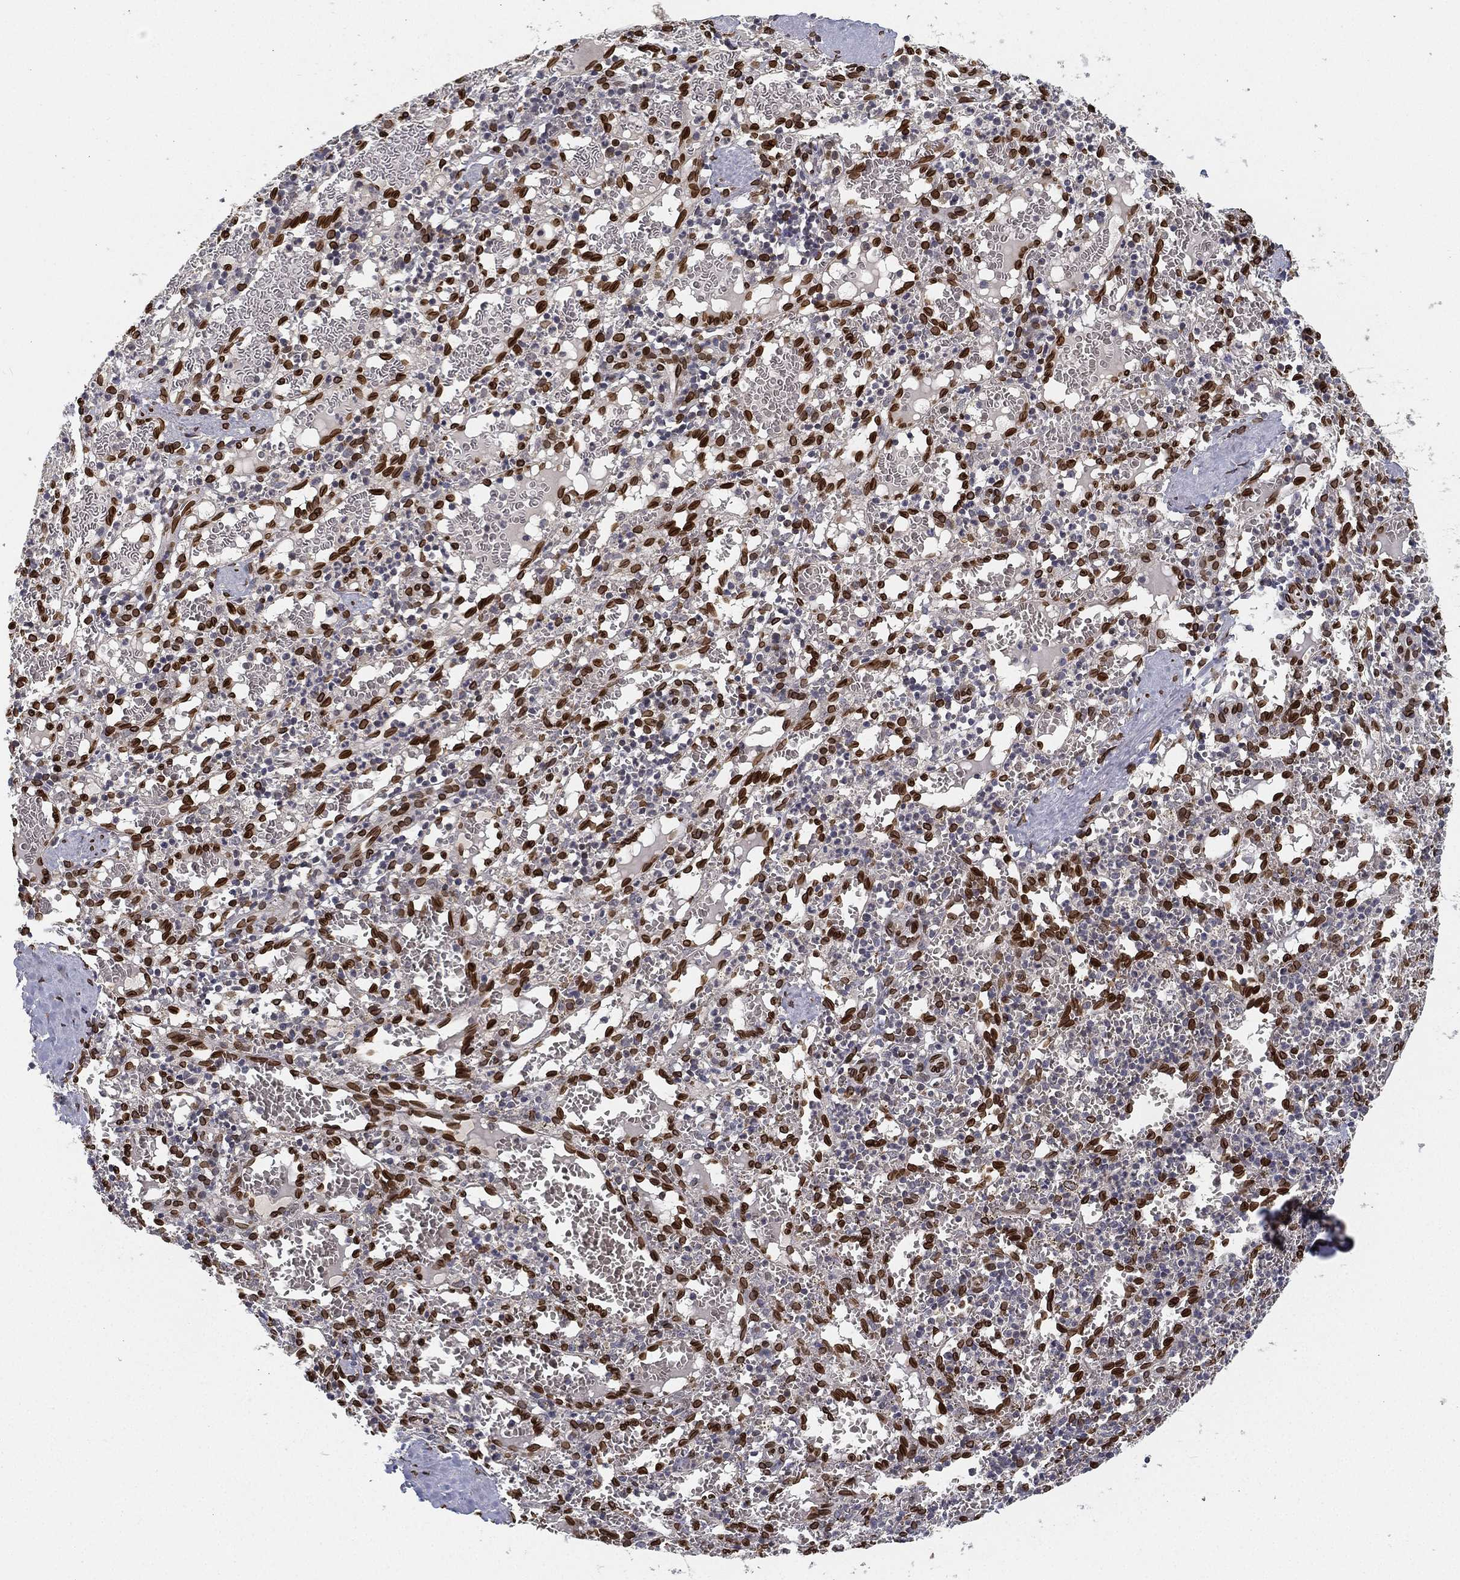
{"staining": {"intensity": "strong", "quantity": "25%-75%", "location": "cytoplasmic/membranous,nuclear"}, "tissue": "spleen", "cell_type": "Cells in red pulp", "image_type": "normal", "snomed": [{"axis": "morphology", "description": "Normal tissue, NOS"}, {"axis": "topography", "description": "Spleen"}], "caption": "Immunohistochemical staining of benign spleen reveals strong cytoplasmic/membranous,nuclear protein positivity in about 25%-75% of cells in red pulp. (brown staining indicates protein expression, while blue staining denotes nuclei).", "gene": "PALB2", "patient": {"sex": "male", "age": 11}}